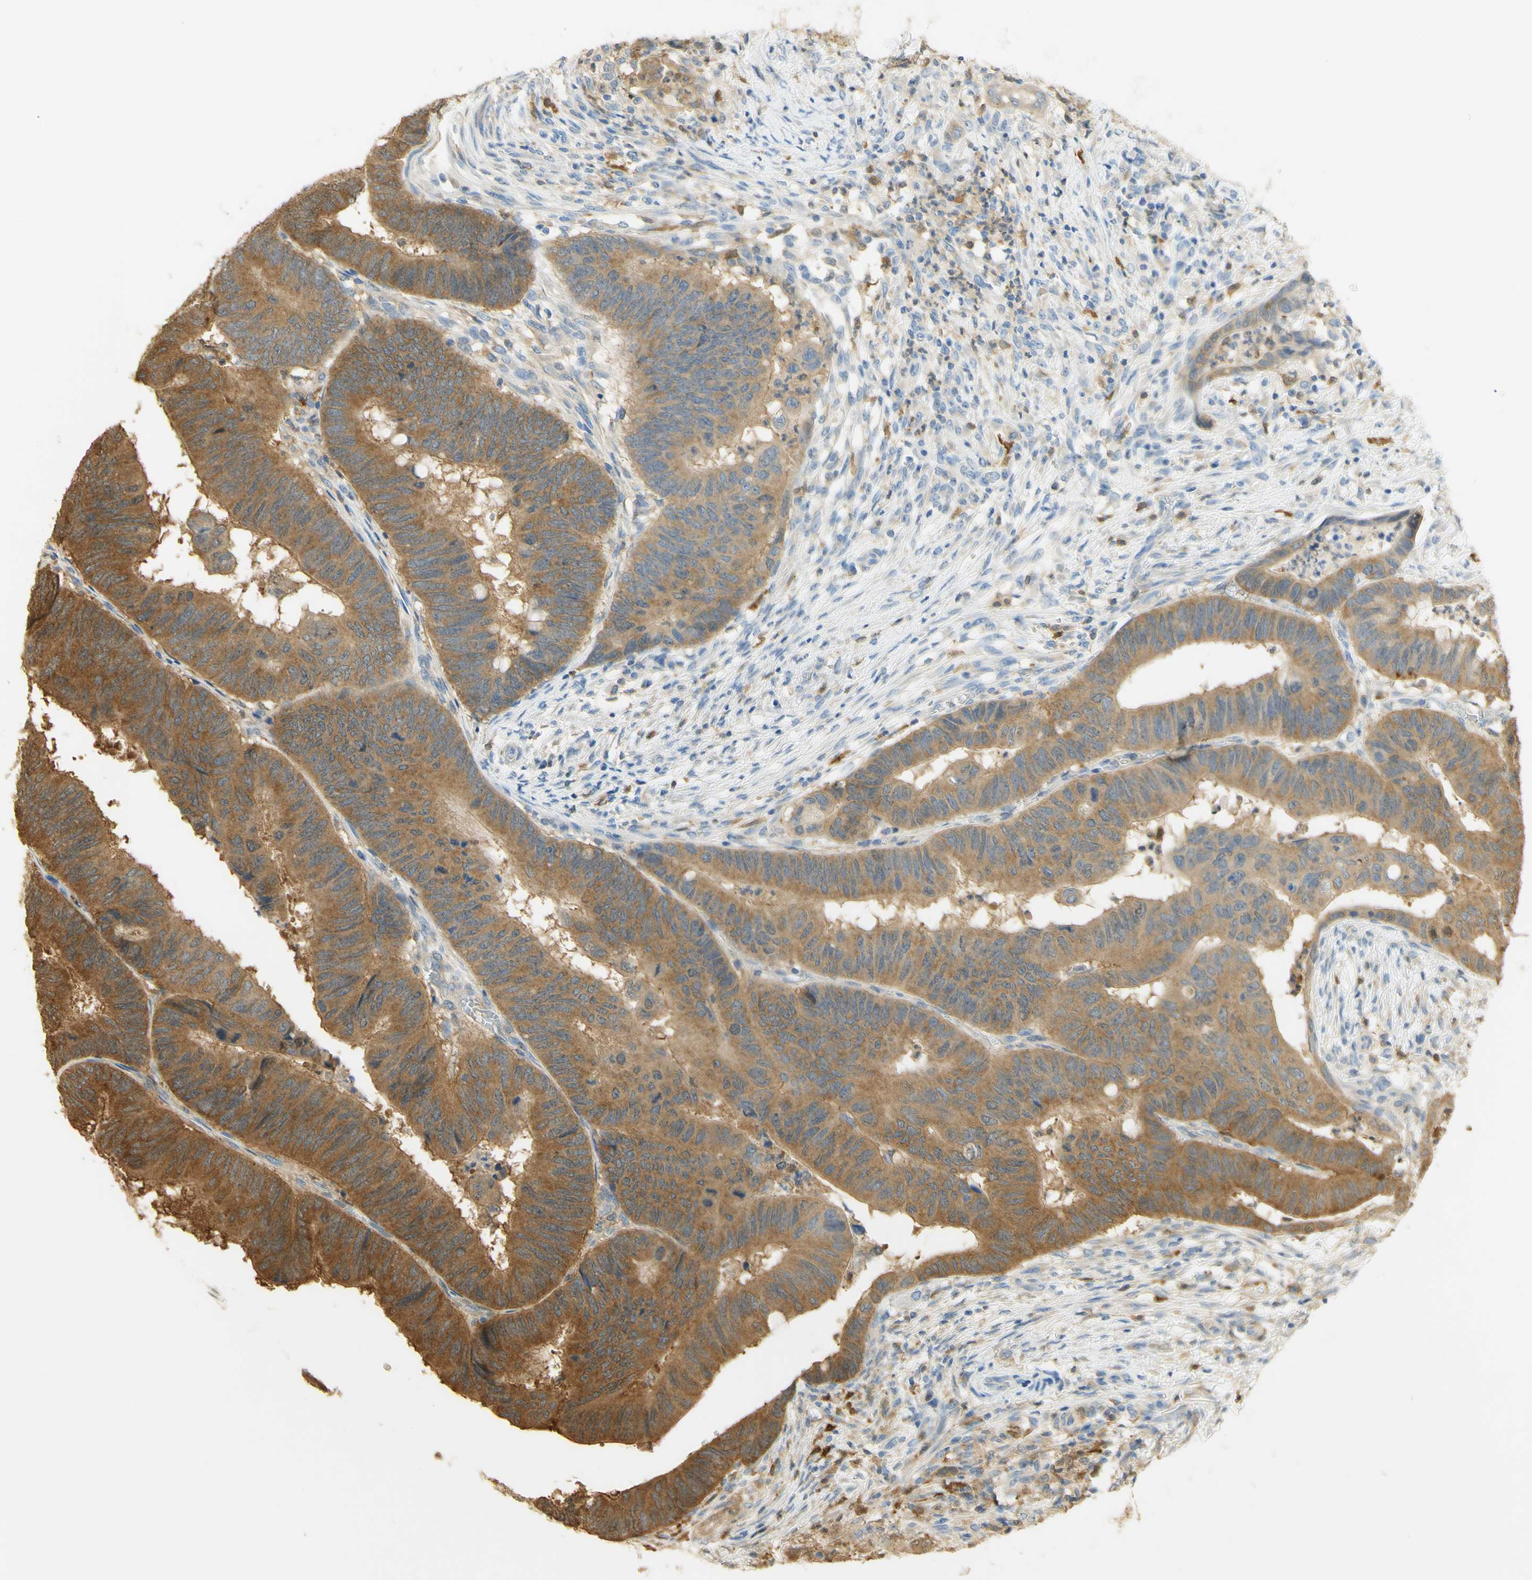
{"staining": {"intensity": "moderate", "quantity": ">75%", "location": "cytoplasmic/membranous"}, "tissue": "colorectal cancer", "cell_type": "Tumor cells", "image_type": "cancer", "snomed": [{"axis": "morphology", "description": "Normal tissue, NOS"}, {"axis": "morphology", "description": "Adenocarcinoma, NOS"}, {"axis": "topography", "description": "Rectum"}, {"axis": "topography", "description": "Peripheral nerve tissue"}], "caption": "Moderate cytoplasmic/membranous protein staining is appreciated in approximately >75% of tumor cells in colorectal cancer (adenocarcinoma).", "gene": "PAK1", "patient": {"sex": "male", "age": 92}}